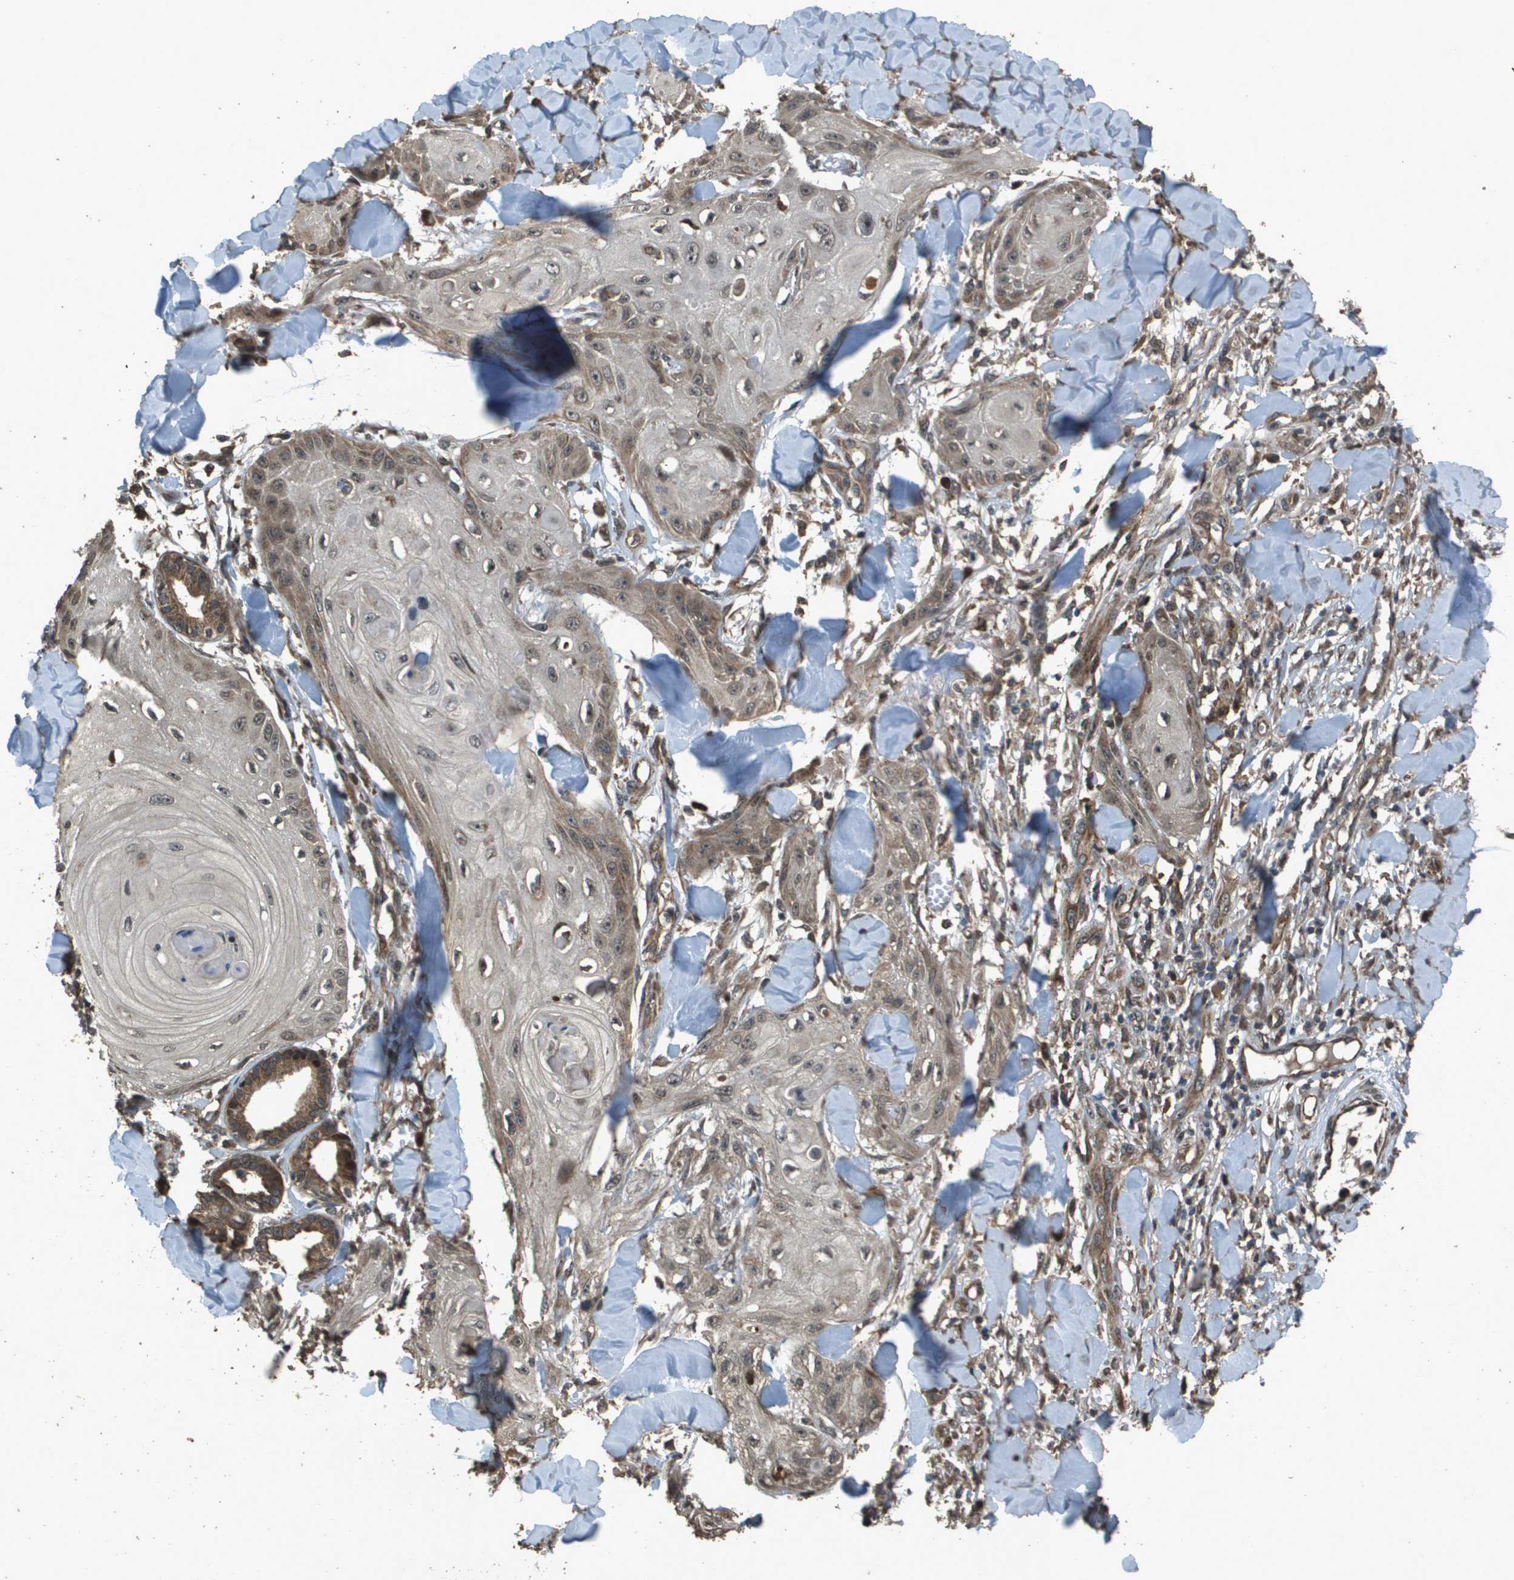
{"staining": {"intensity": "weak", "quantity": ">75%", "location": "cytoplasmic/membranous"}, "tissue": "skin cancer", "cell_type": "Tumor cells", "image_type": "cancer", "snomed": [{"axis": "morphology", "description": "Squamous cell carcinoma, NOS"}, {"axis": "topography", "description": "Skin"}], "caption": "Human skin cancer stained for a protein (brown) demonstrates weak cytoplasmic/membranous positive expression in about >75% of tumor cells.", "gene": "FIG4", "patient": {"sex": "male", "age": 74}}